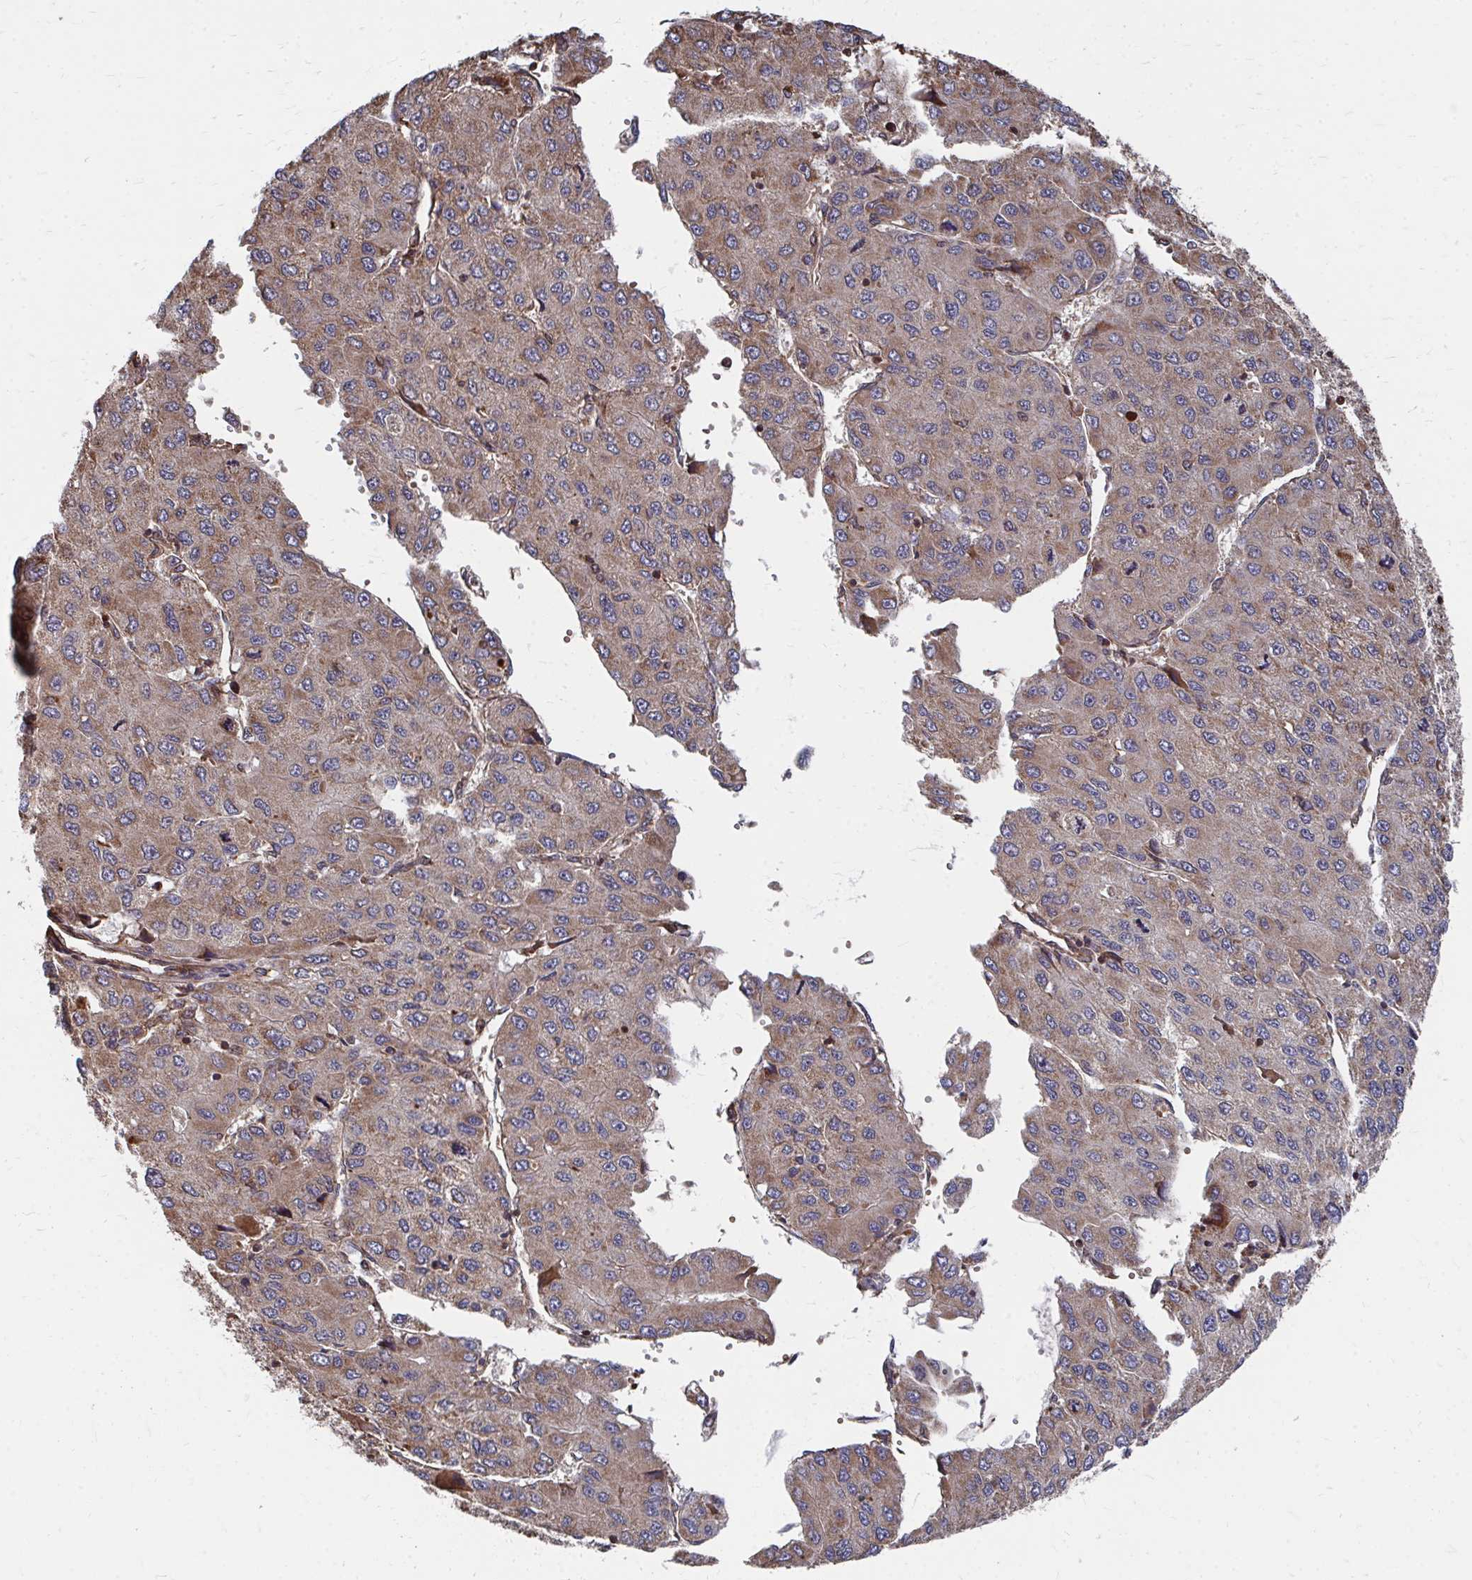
{"staining": {"intensity": "moderate", "quantity": ">75%", "location": "cytoplasmic/membranous"}, "tissue": "liver cancer", "cell_type": "Tumor cells", "image_type": "cancer", "snomed": [{"axis": "morphology", "description": "Carcinoma, Hepatocellular, NOS"}, {"axis": "topography", "description": "Liver"}], "caption": "The histopathology image demonstrates a brown stain indicating the presence of a protein in the cytoplasmic/membranous of tumor cells in liver hepatocellular carcinoma. (IHC, brightfield microscopy, high magnification).", "gene": "FAM89A", "patient": {"sex": "female", "age": 66}}